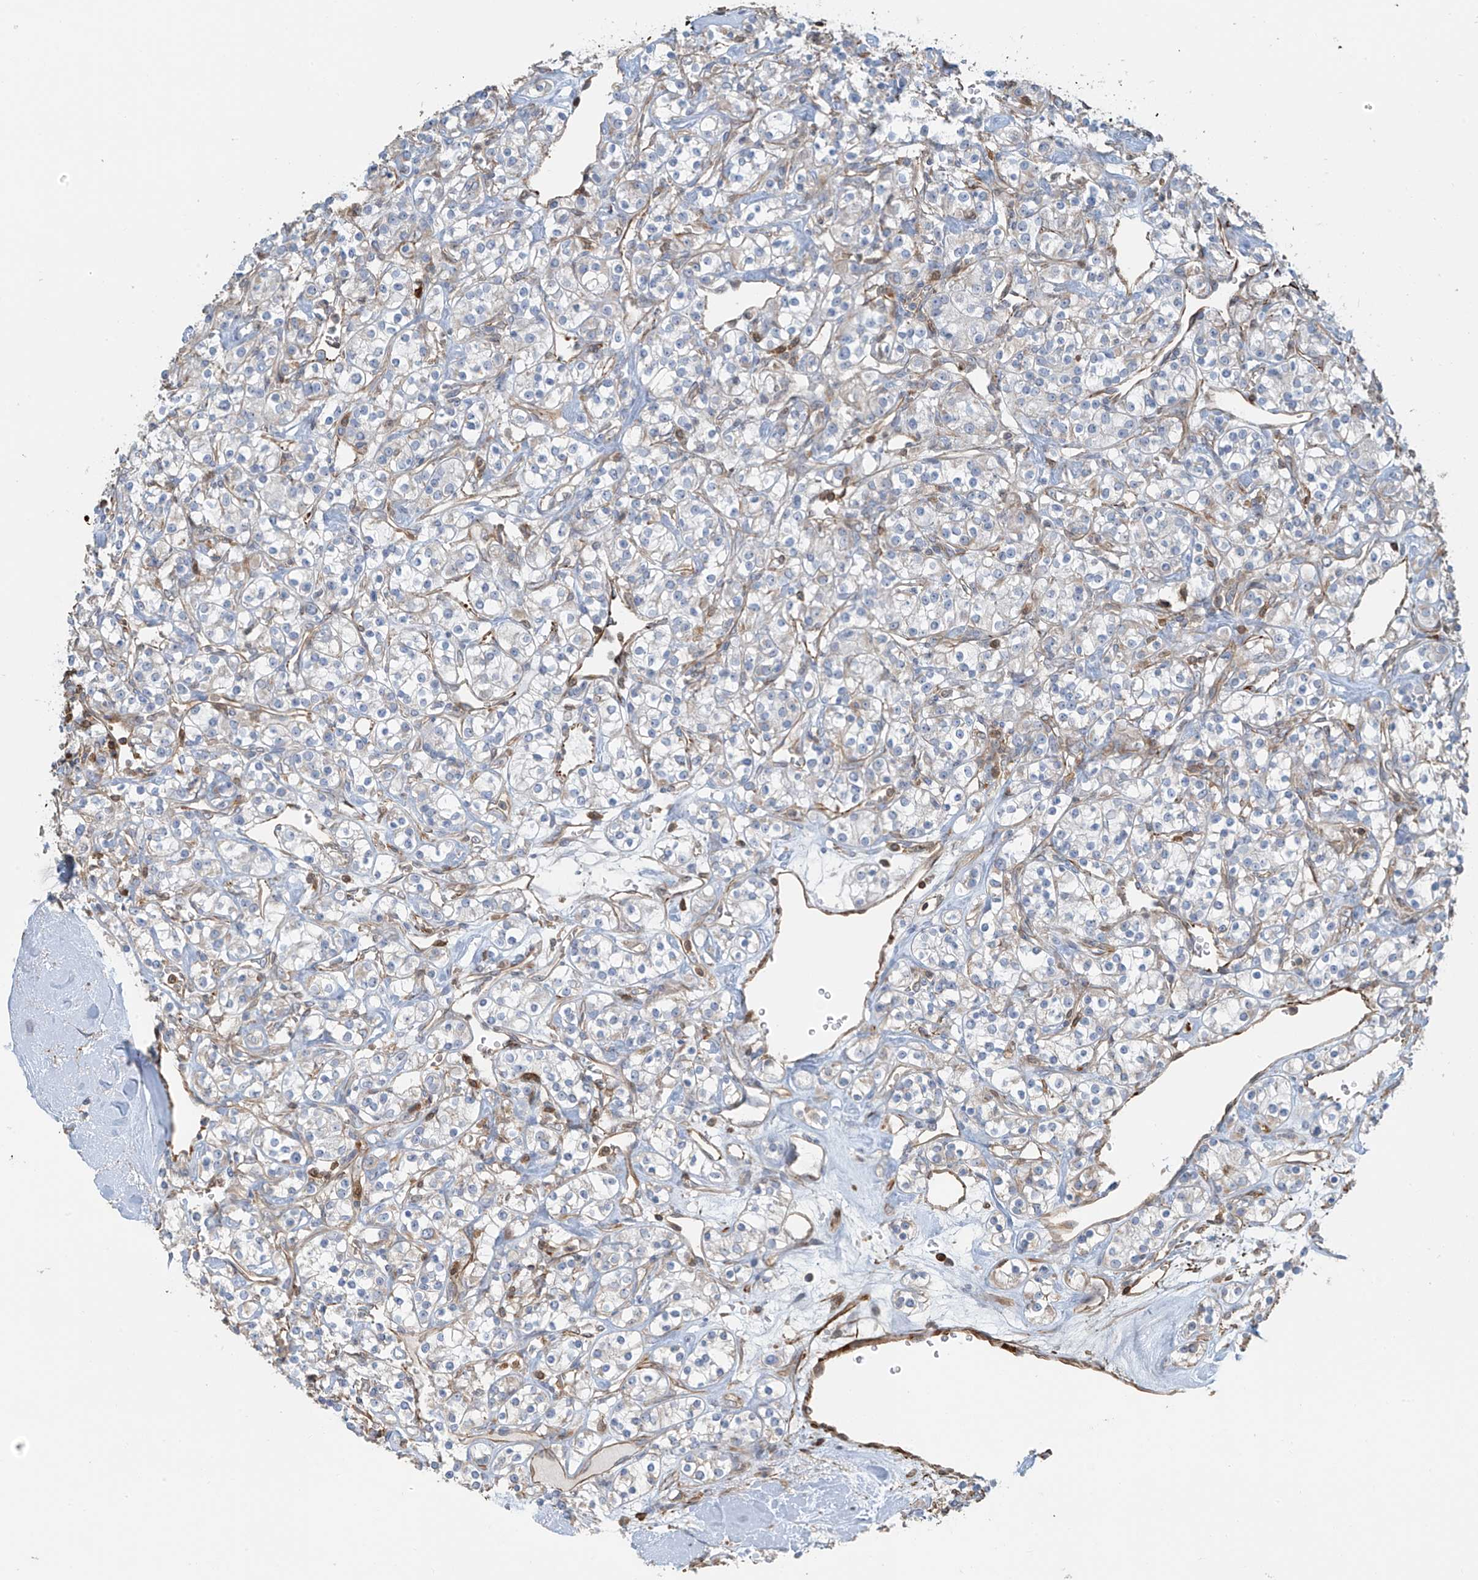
{"staining": {"intensity": "negative", "quantity": "none", "location": "none"}, "tissue": "renal cancer", "cell_type": "Tumor cells", "image_type": "cancer", "snomed": [{"axis": "morphology", "description": "Adenocarcinoma, NOS"}, {"axis": "topography", "description": "Kidney"}], "caption": "Immunohistochemical staining of human renal adenocarcinoma demonstrates no significant positivity in tumor cells.", "gene": "SH3BGRL3", "patient": {"sex": "male", "age": 77}}